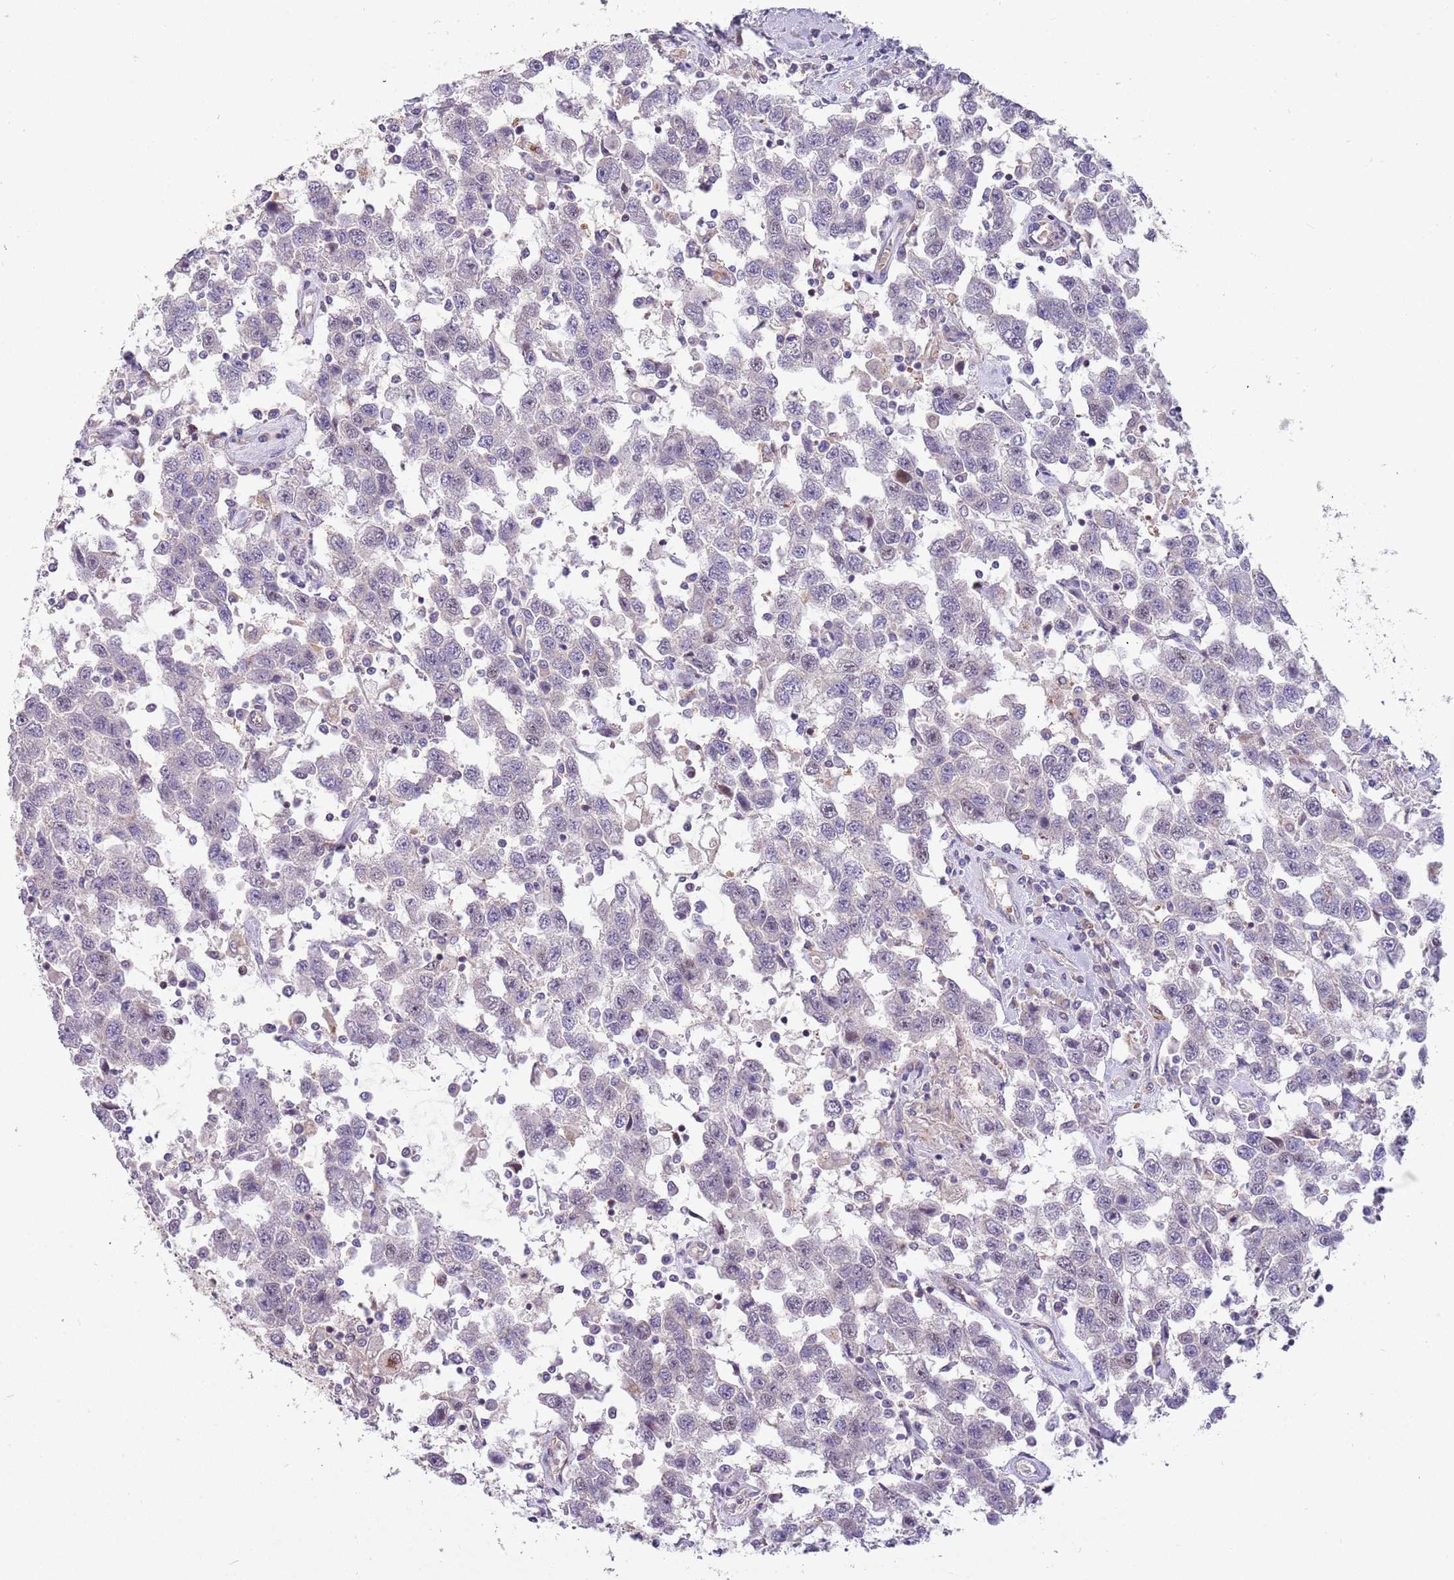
{"staining": {"intensity": "negative", "quantity": "none", "location": "none"}, "tissue": "testis cancer", "cell_type": "Tumor cells", "image_type": "cancer", "snomed": [{"axis": "morphology", "description": "Seminoma, NOS"}, {"axis": "topography", "description": "Testis"}], "caption": "A high-resolution photomicrograph shows IHC staining of seminoma (testis), which demonstrates no significant expression in tumor cells.", "gene": "ITGB6", "patient": {"sex": "male", "age": 41}}